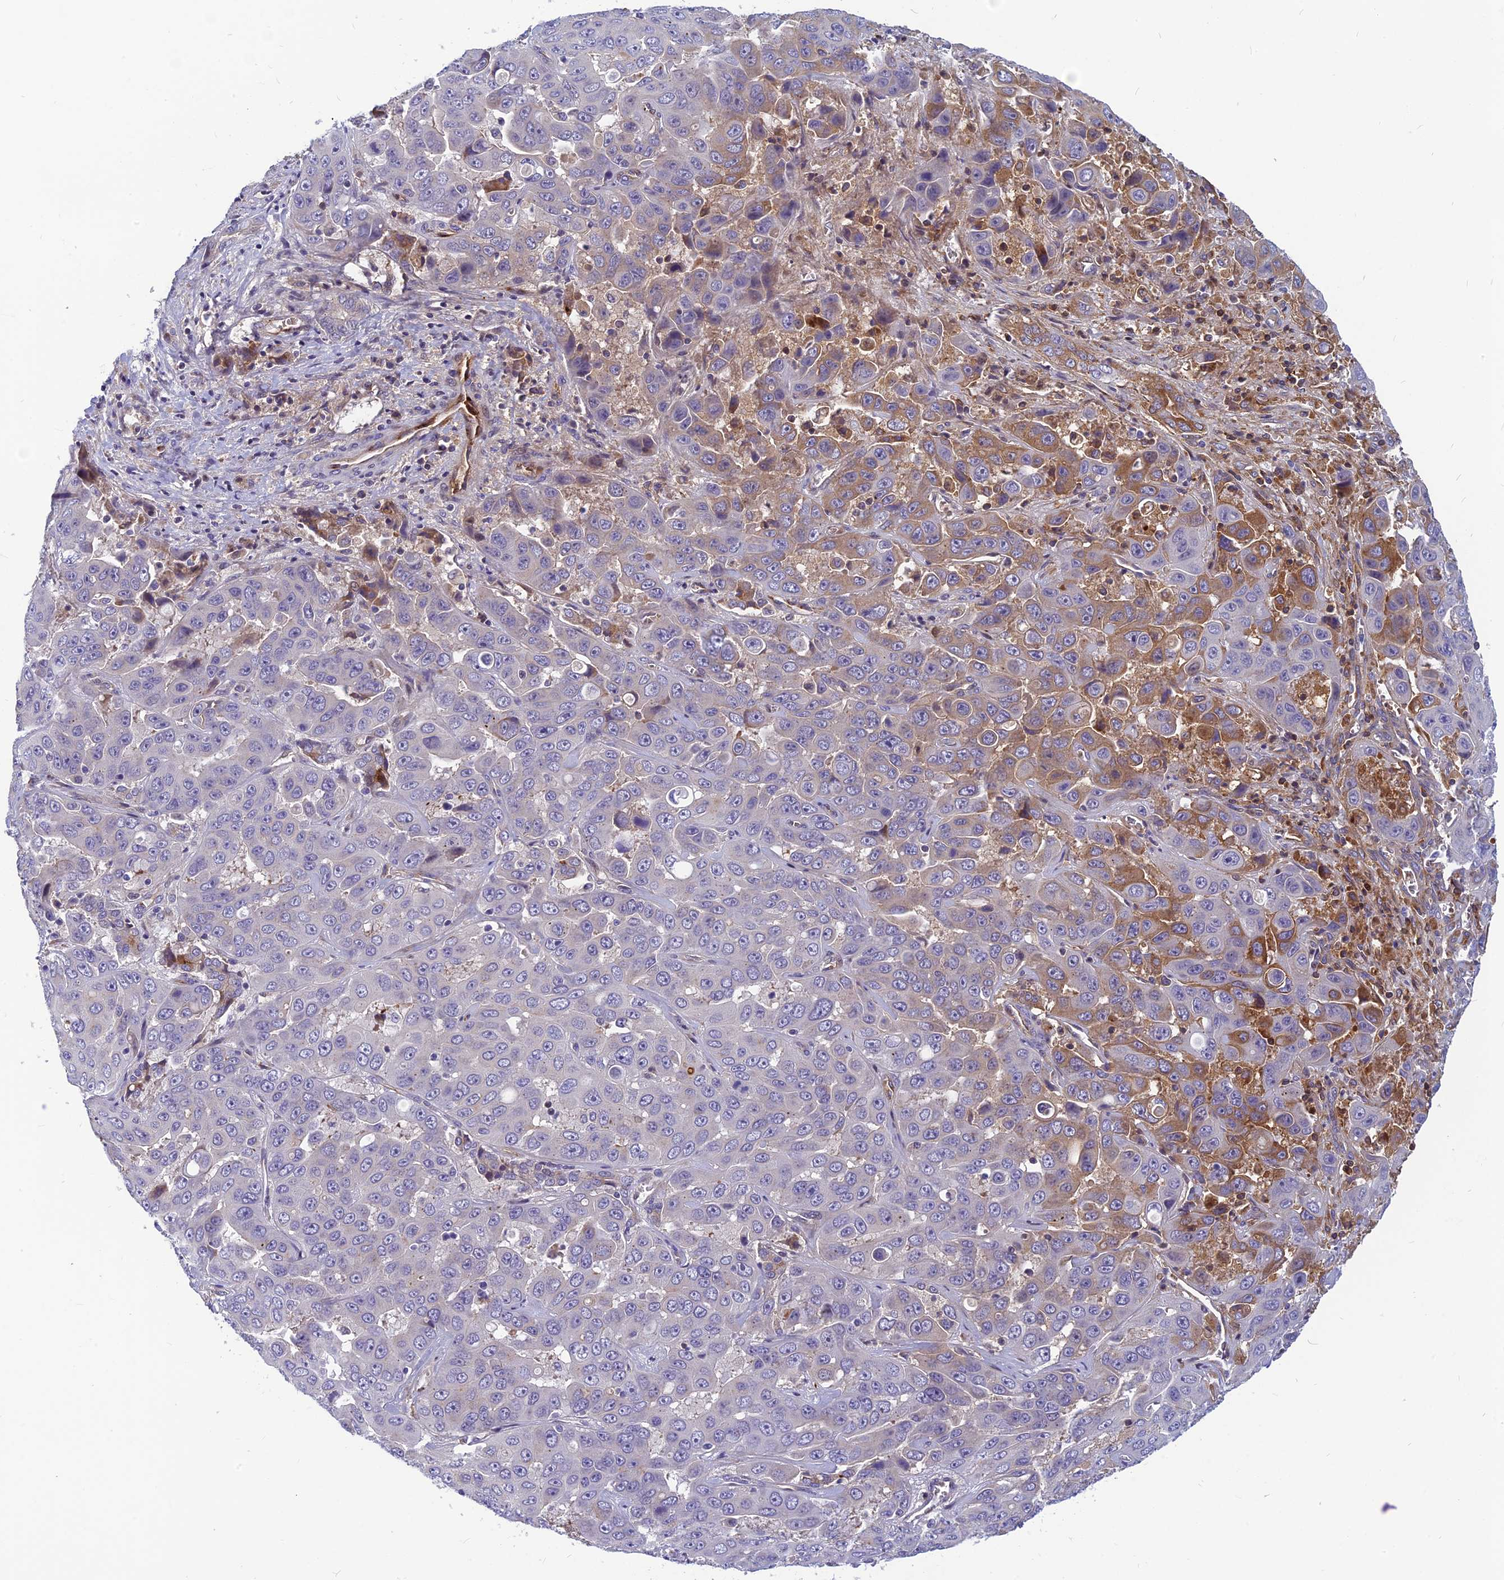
{"staining": {"intensity": "moderate", "quantity": "<25%", "location": "cytoplasmic/membranous"}, "tissue": "liver cancer", "cell_type": "Tumor cells", "image_type": "cancer", "snomed": [{"axis": "morphology", "description": "Cholangiocarcinoma"}, {"axis": "topography", "description": "Liver"}], "caption": "Protein expression analysis of human liver cancer (cholangiocarcinoma) reveals moderate cytoplasmic/membranous positivity in approximately <25% of tumor cells.", "gene": "CLEC11A", "patient": {"sex": "female", "age": 52}}